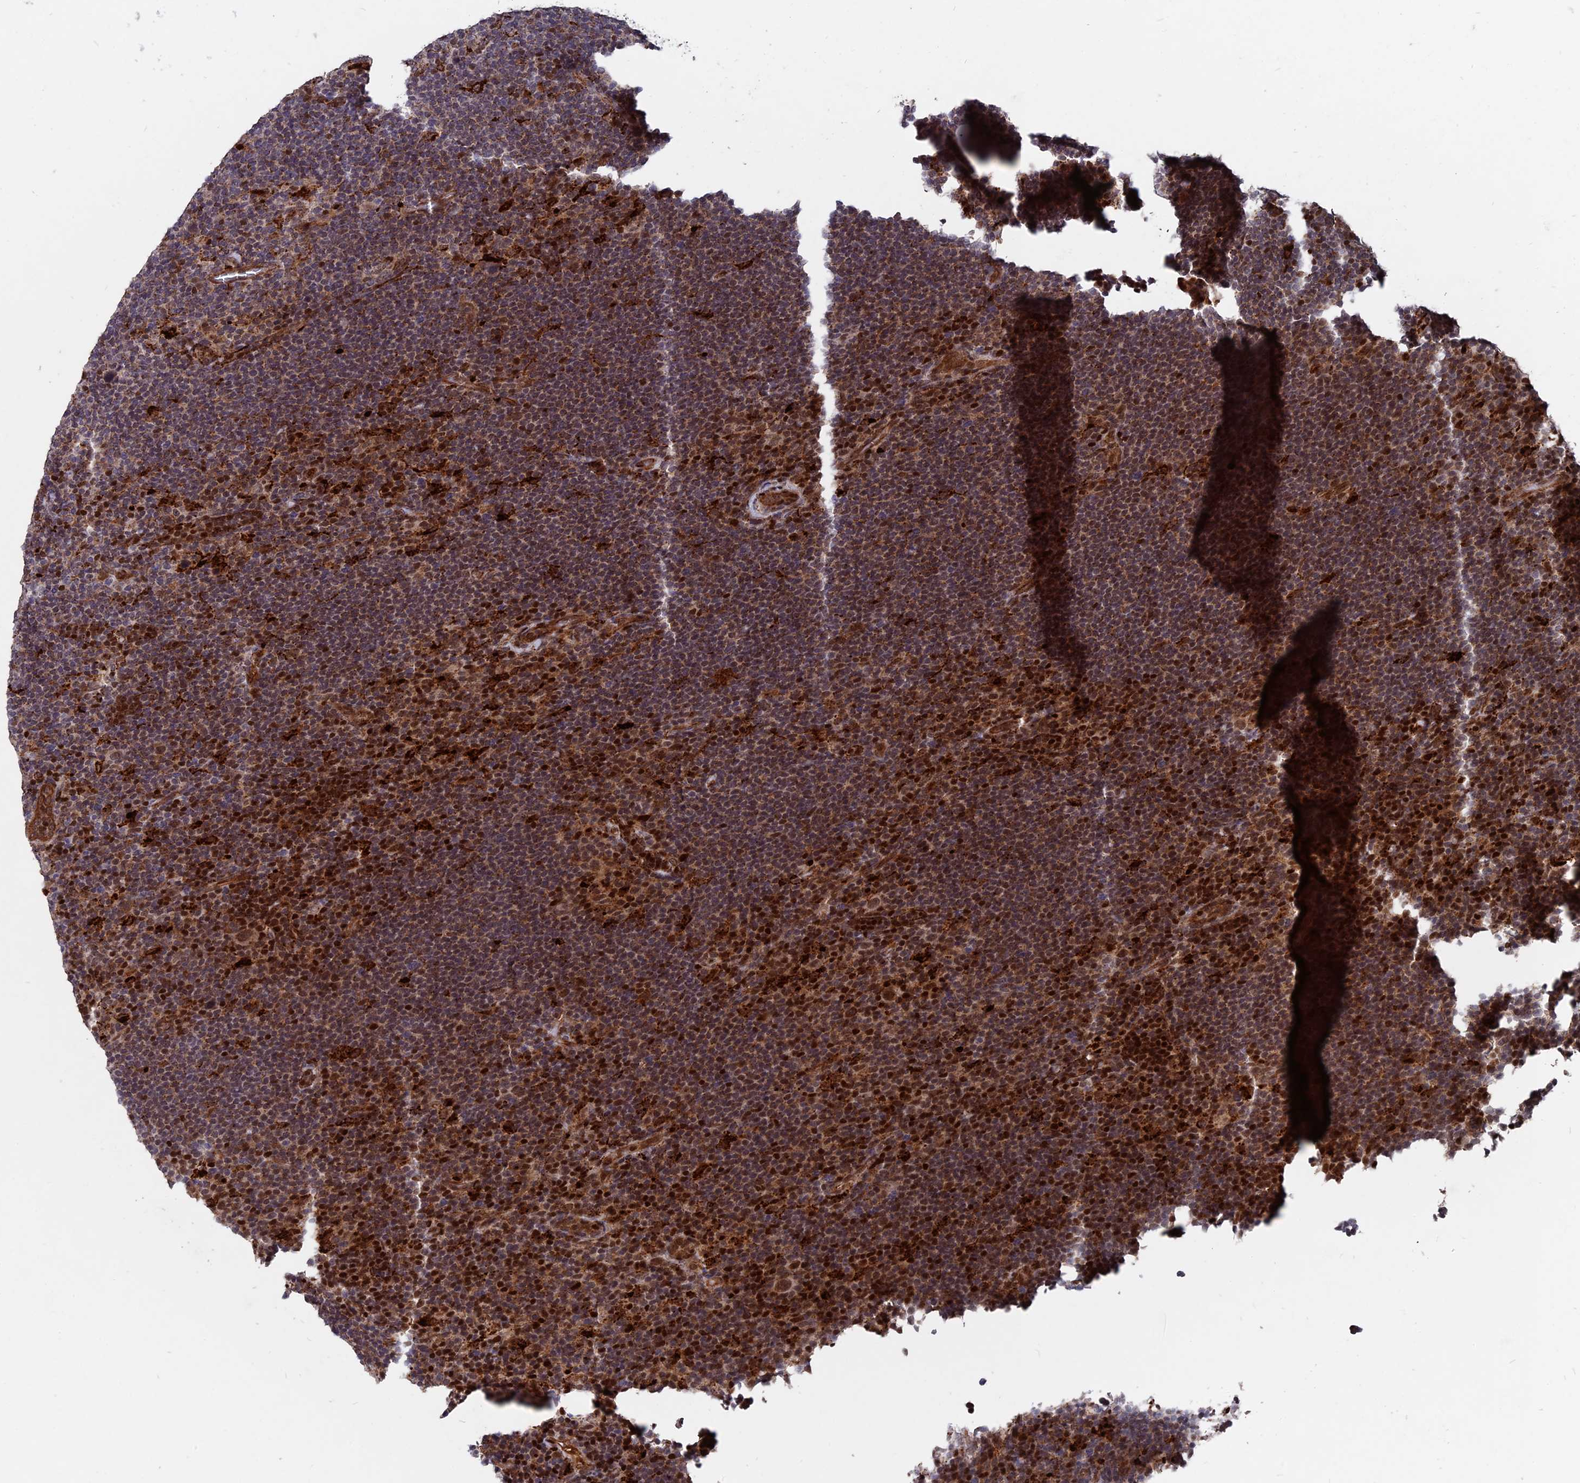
{"staining": {"intensity": "moderate", "quantity": "25%-75%", "location": "nuclear"}, "tissue": "lymphoma", "cell_type": "Tumor cells", "image_type": "cancer", "snomed": [{"axis": "morphology", "description": "Hodgkin's disease, NOS"}, {"axis": "topography", "description": "Lymph node"}], "caption": "Moderate nuclear positivity is appreciated in about 25%-75% of tumor cells in lymphoma.", "gene": "NOSIP", "patient": {"sex": "female", "age": 57}}